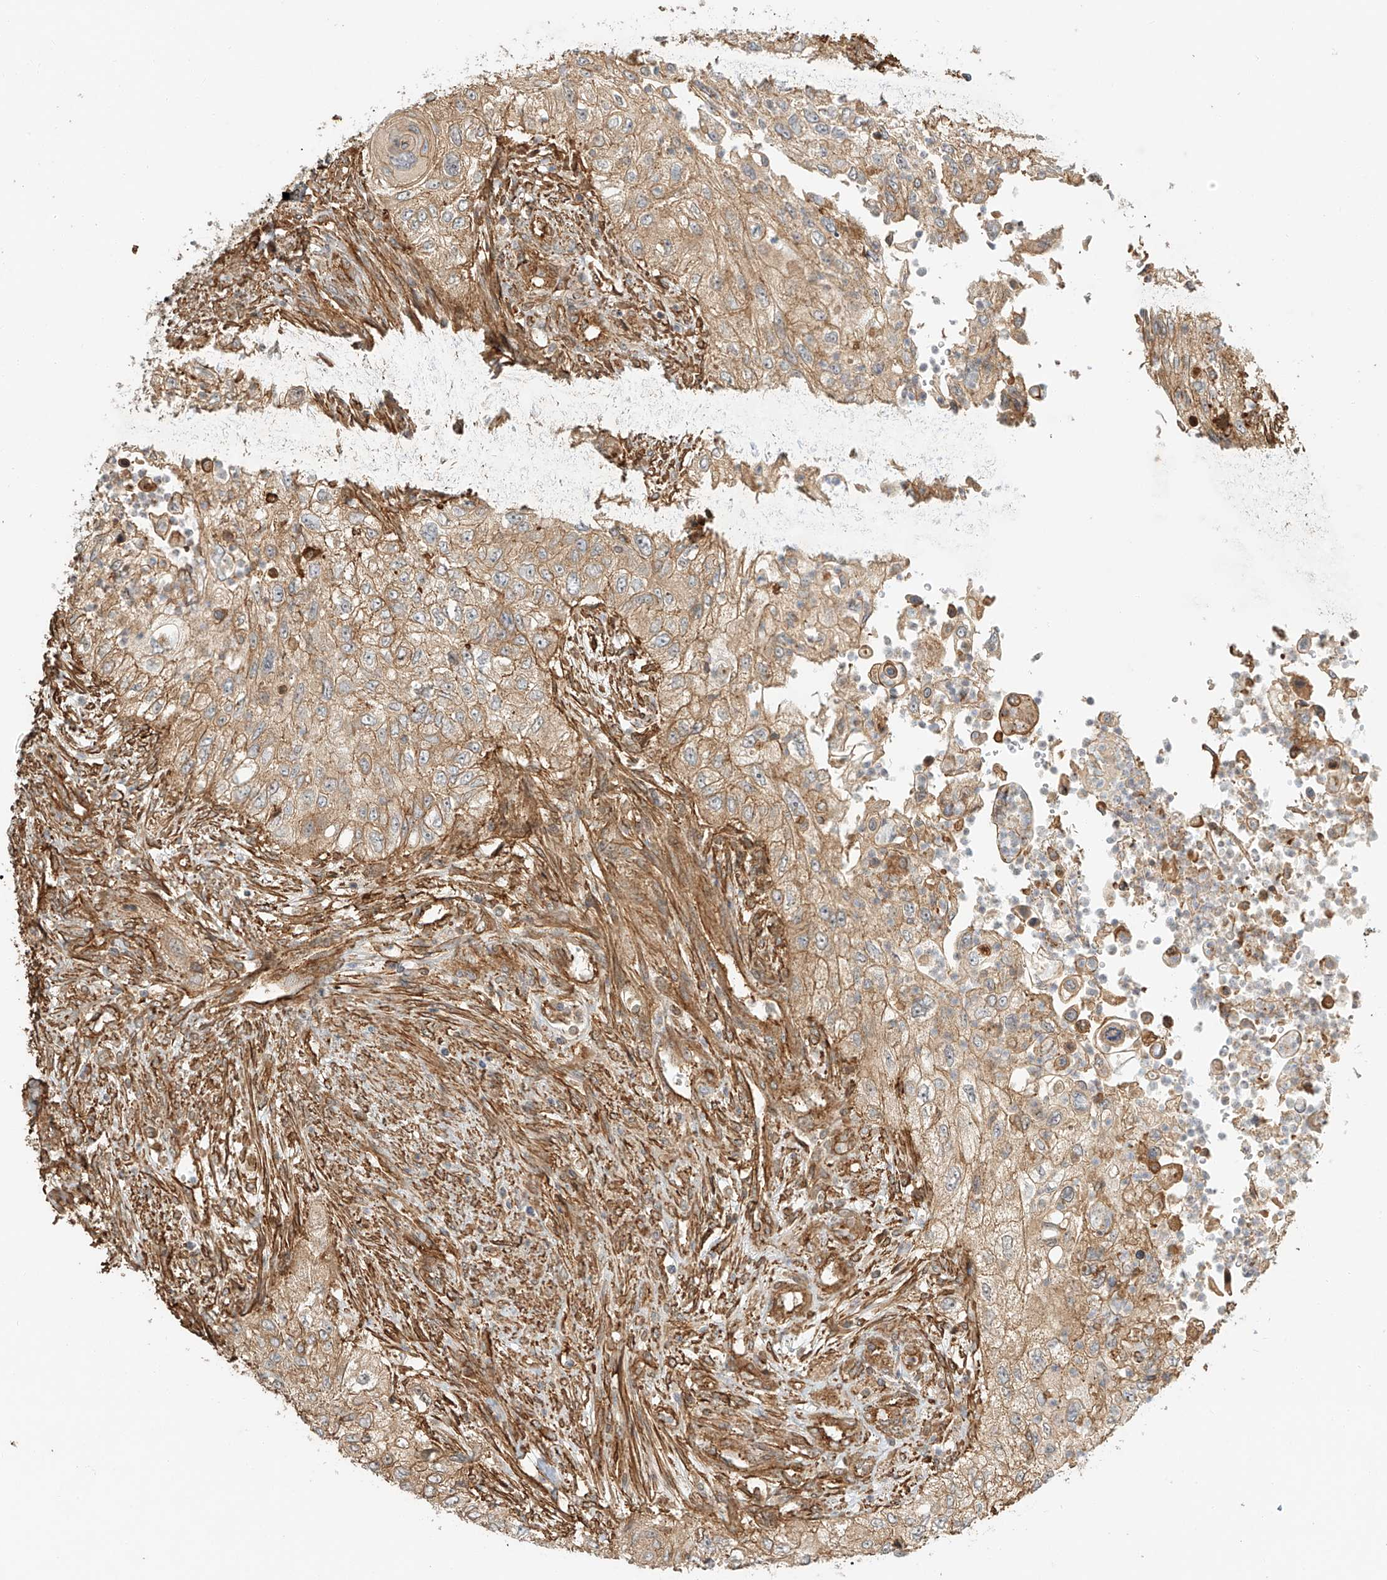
{"staining": {"intensity": "weak", "quantity": ">75%", "location": "cytoplasmic/membranous"}, "tissue": "urothelial cancer", "cell_type": "Tumor cells", "image_type": "cancer", "snomed": [{"axis": "morphology", "description": "Urothelial carcinoma, High grade"}, {"axis": "topography", "description": "Urinary bladder"}], "caption": "High-grade urothelial carcinoma stained with a protein marker demonstrates weak staining in tumor cells.", "gene": "CSMD3", "patient": {"sex": "female", "age": 60}}